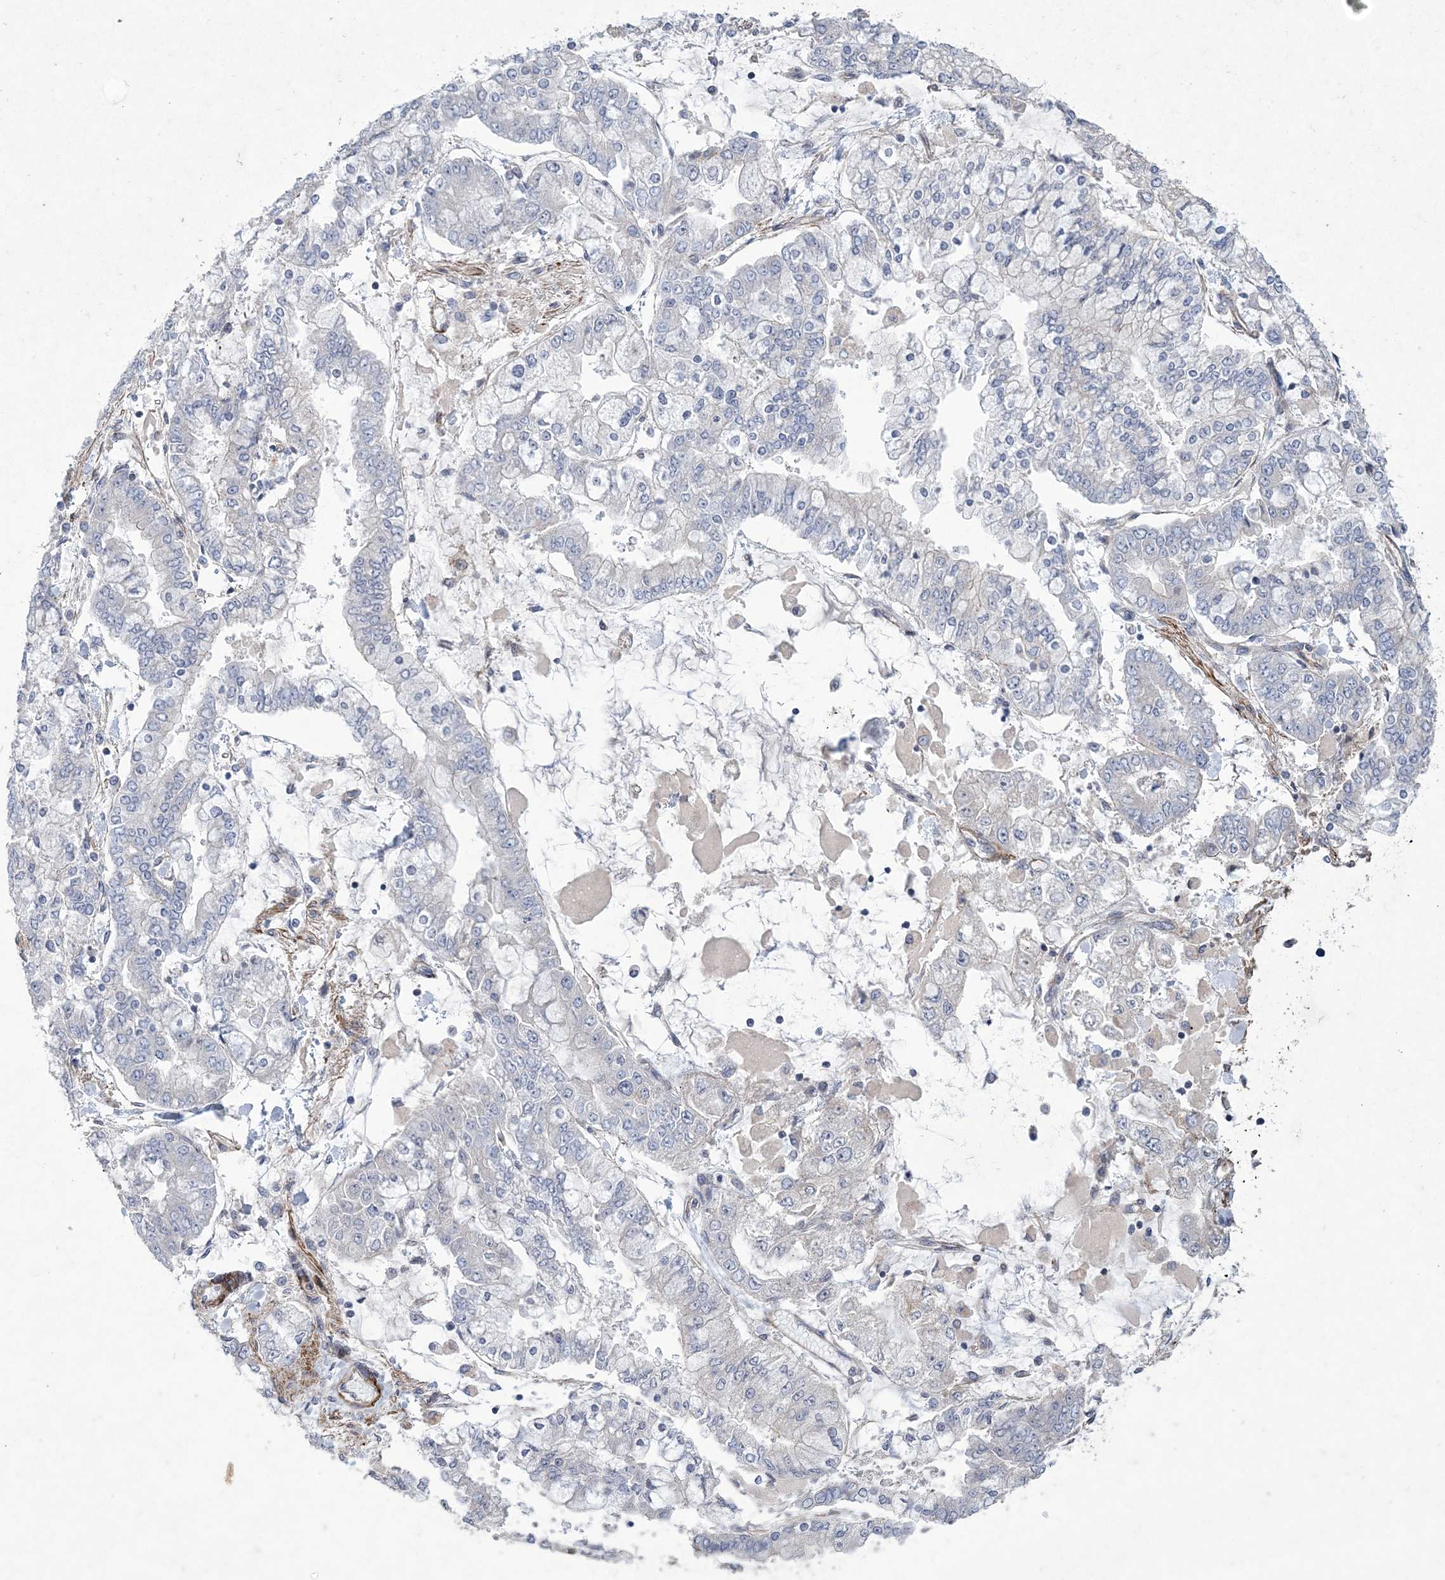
{"staining": {"intensity": "negative", "quantity": "none", "location": "none"}, "tissue": "stomach cancer", "cell_type": "Tumor cells", "image_type": "cancer", "snomed": [{"axis": "morphology", "description": "Normal tissue, NOS"}, {"axis": "morphology", "description": "Adenocarcinoma, NOS"}, {"axis": "topography", "description": "Stomach, upper"}, {"axis": "topography", "description": "Stomach"}], "caption": "Stomach cancer (adenocarcinoma) was stained to show a protein in brown. There is no significant staining in tumor cells.", "gene": "ARSJ", "patient": {"sex": "male", "age": 76}}